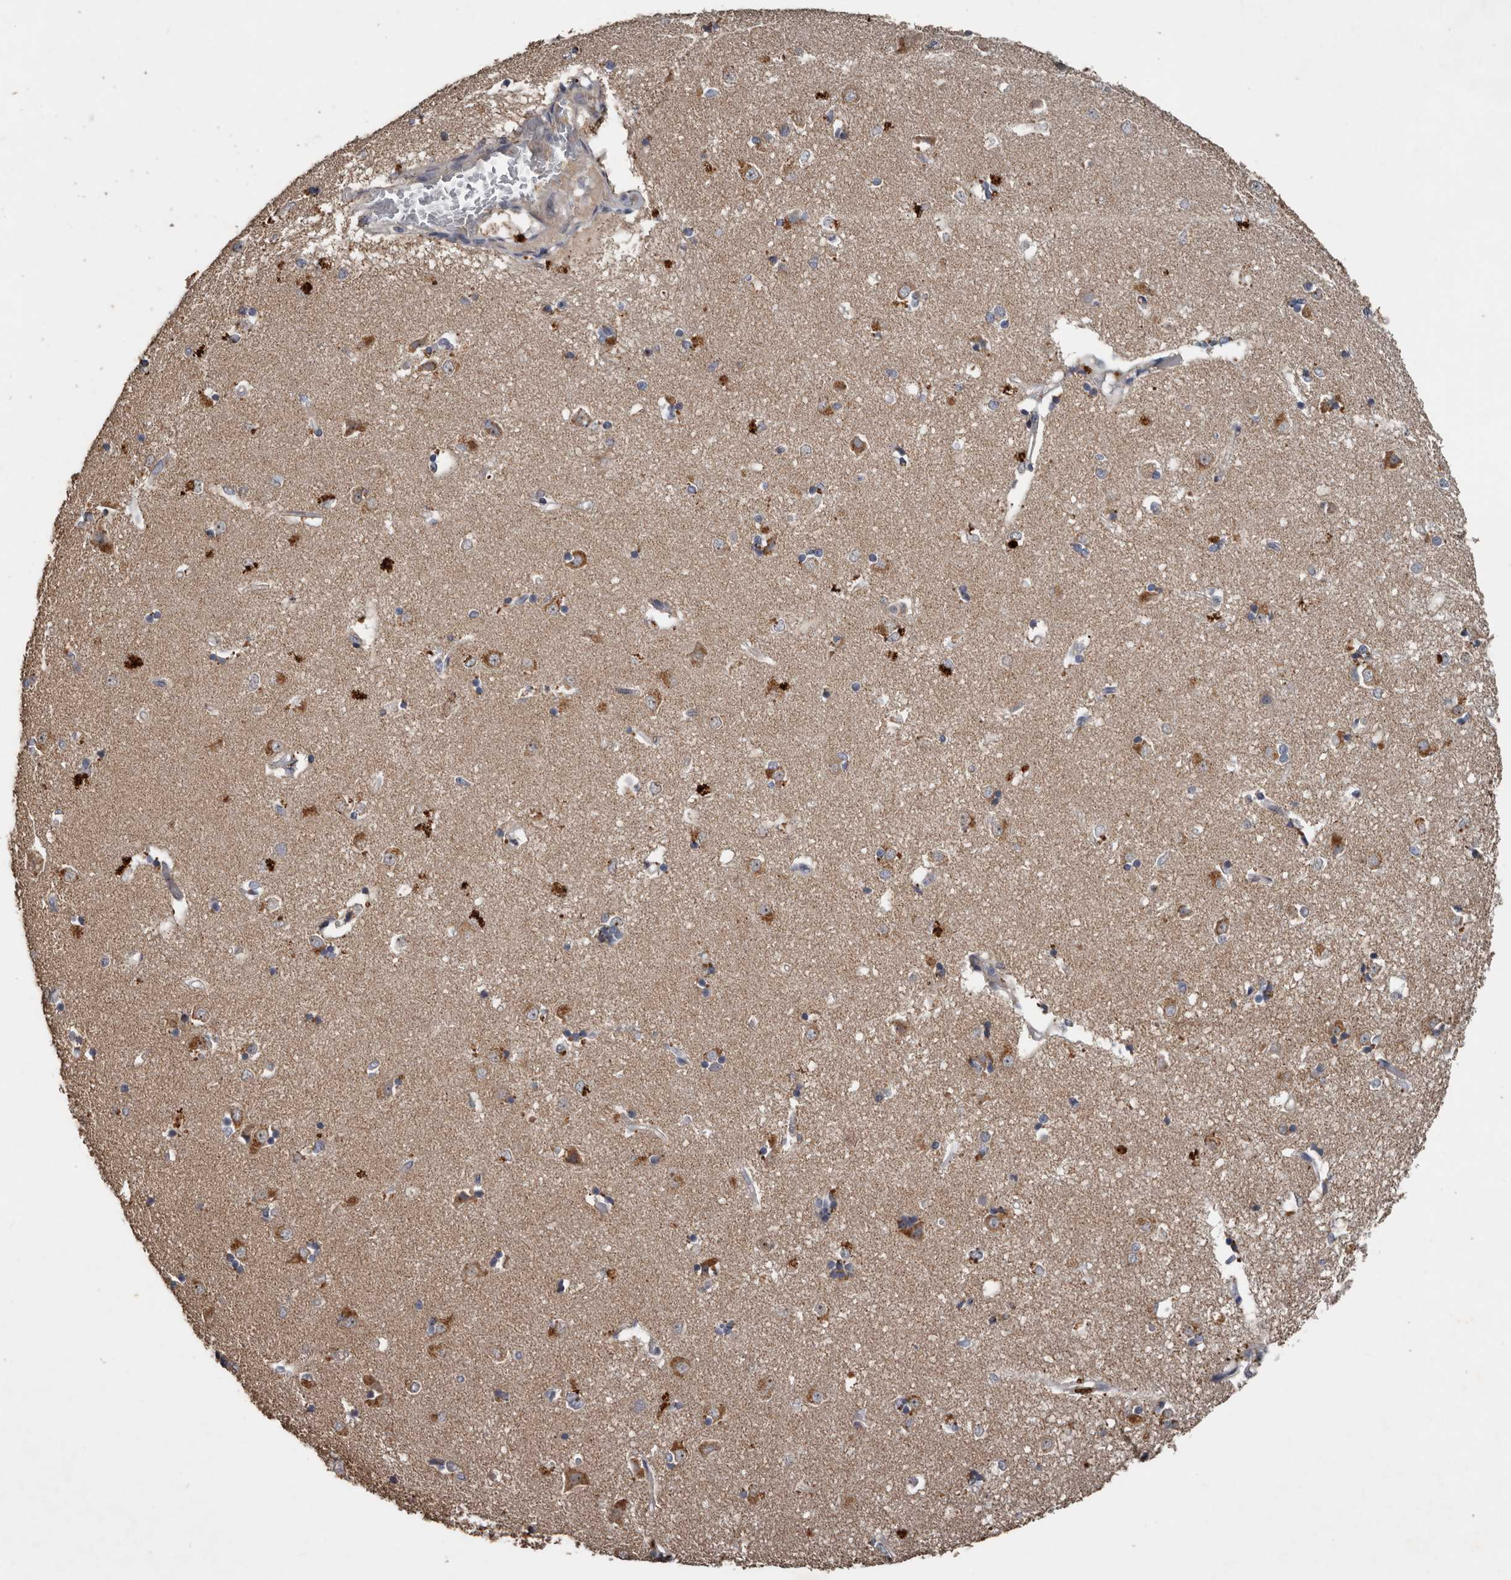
{"staining": {"intensity": "moderate", "quantity": "<25%", "location": "cytoplasmic/membranous"}, "tissue": "caudate", "cell_type": "Glial cells", "image_type": "normal", "snomed": [{"axis": "morphology", "description": "Normal tissue, NOS"}, {"axis": "topography", "description": "Lateral ventricle wall"}], "caption": "This is an image of immunohistochemistry staining of unremarkable caudate, which shows moderate positivity in the cytoplasmic/membranous of glial cells.", "gene": "HYAL4", "patient": {"sex": "male", "age": 45}}